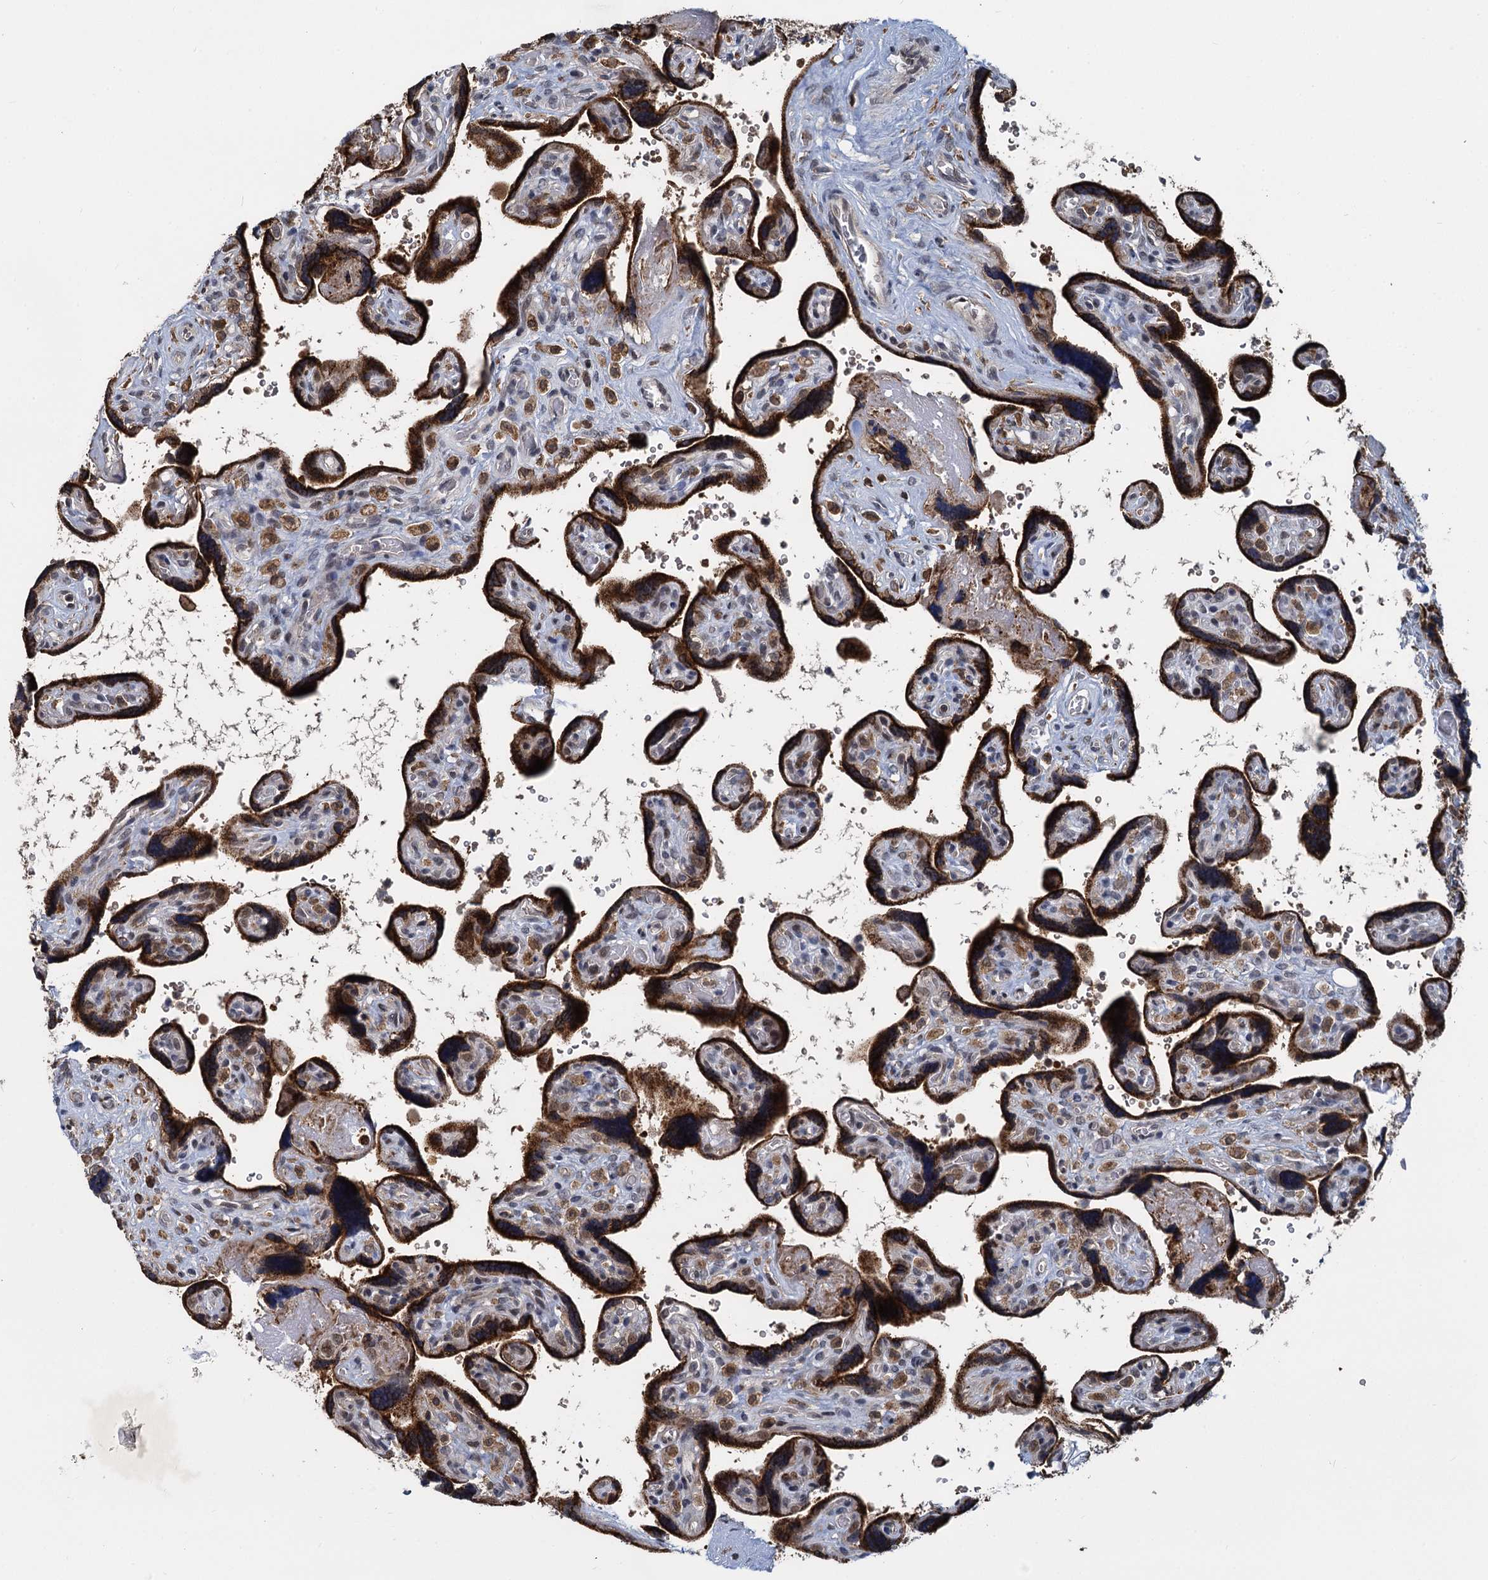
{"staining": {"intensity": "strong", "quantity": ">75%", "location": "cytoplasmic/membranous"}, "tissue": "placenta", "cell_type": "Trophoblastic cells", "image_type": "normal", "snomed": [{"axis": "morphology", "description": "Normal tissue, NOS"}, {"axis": "topography", "description": "Placenta"}], "caption": "Approximately >75% of trophoblastic cells in unremarkable human placenta reveal strong cytoplasmic/membranous protein positivity as visualized by brown immunohistochemical staining.", "gene": "FANCI", "patient": {"sex": "female", "age": 39}}